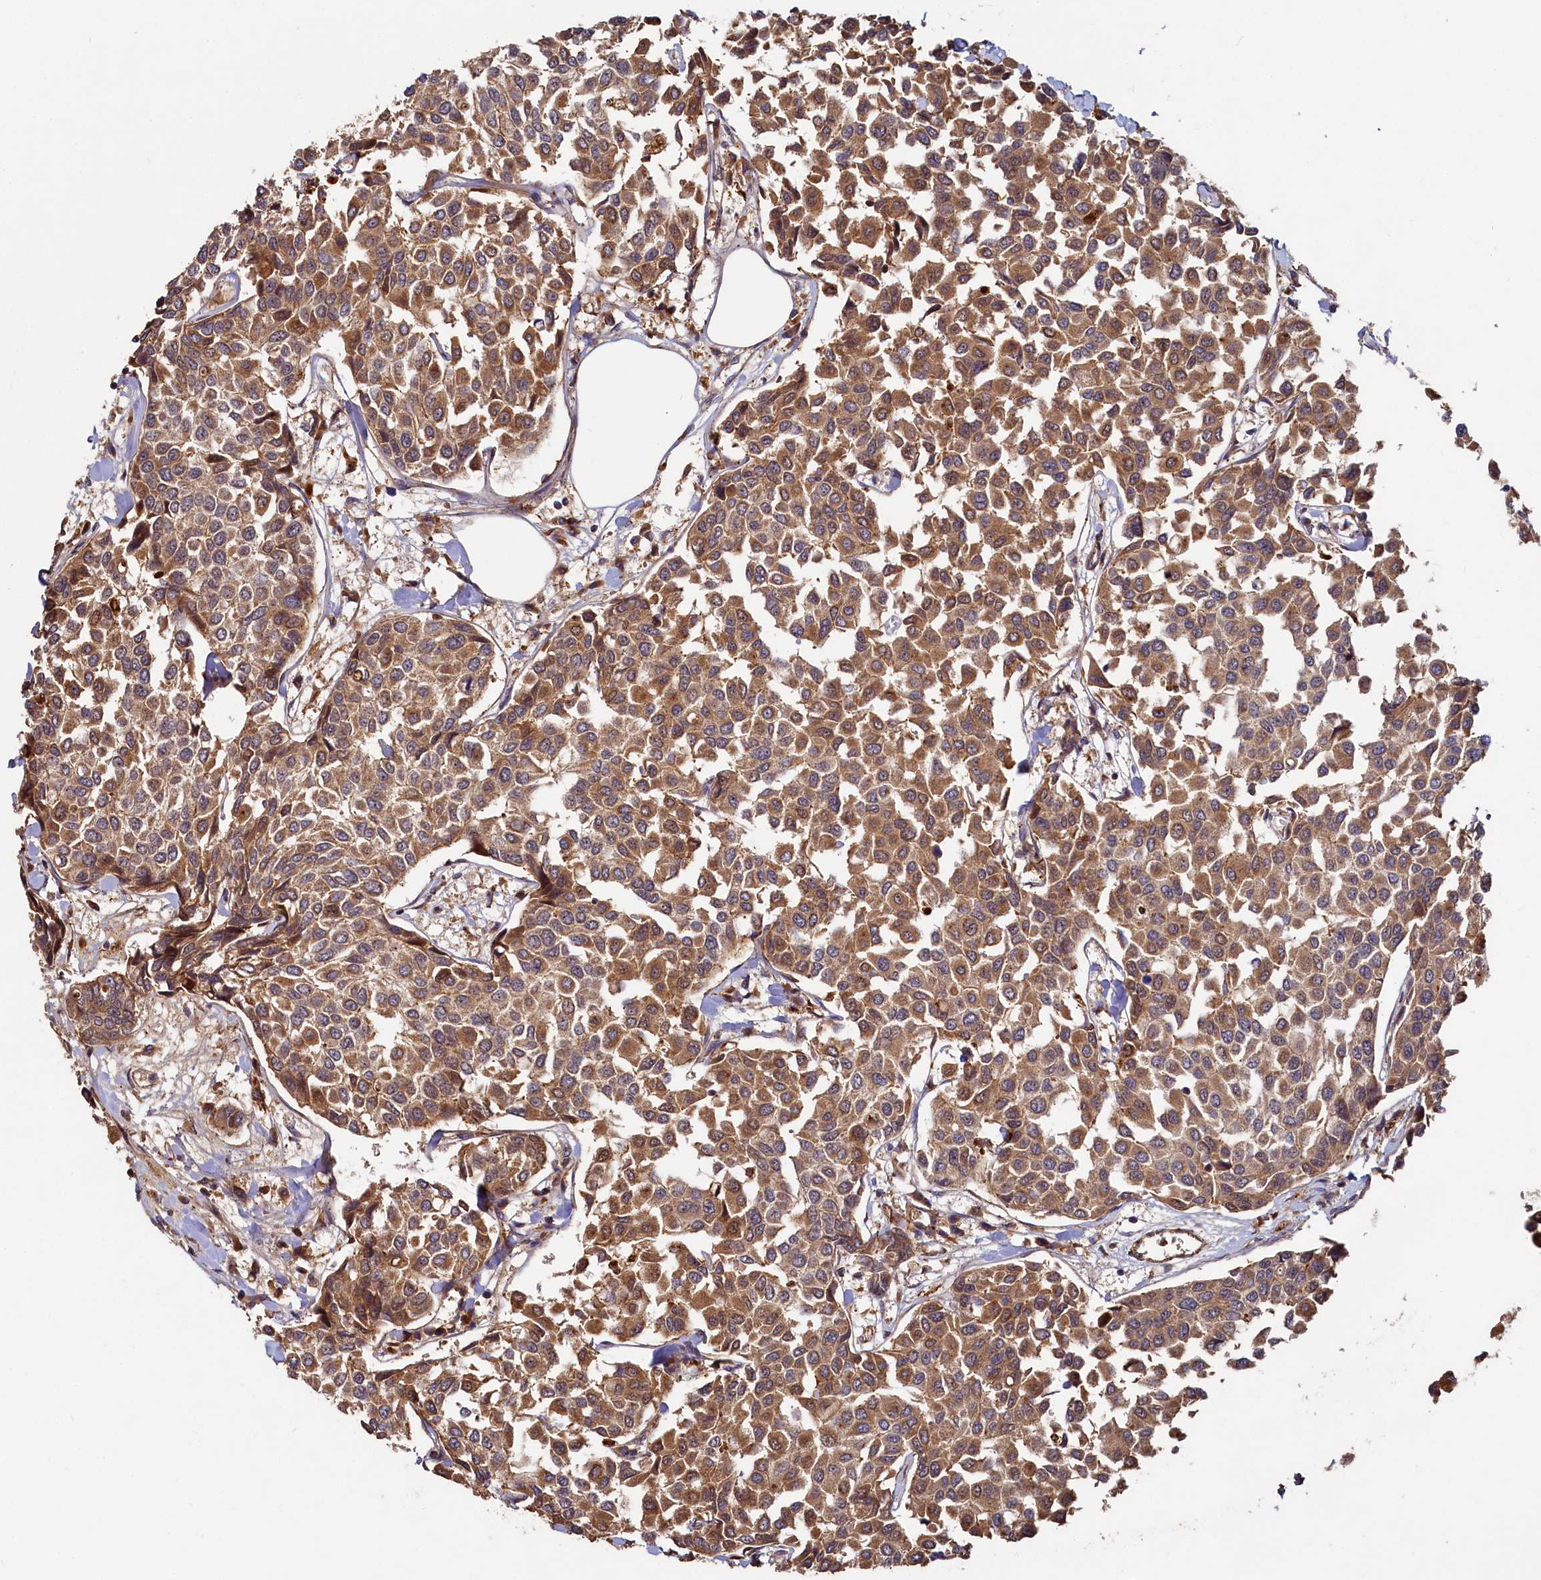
{"staining": {"intensity": "moderate", "quantity": ">75%", "location": "cytoplasmic/membranous"}, "tissue": "breast cancer", "cell_type": "Tumor cells", "image_type": "cancer", "snomed": [{"axis": "morphology", "description": "Duct carcinoma"}, {"axis": "topography", "description": "Breast"}], "caption": "A micrograph showing moderate cytoplasmic/membranous expression in approximately >75% of tumor cells in breast cancer, as visualized by brown immunohistochemical staining.", "gene": "TRIM23", "patient": {"sex": "female", "age": 55}}